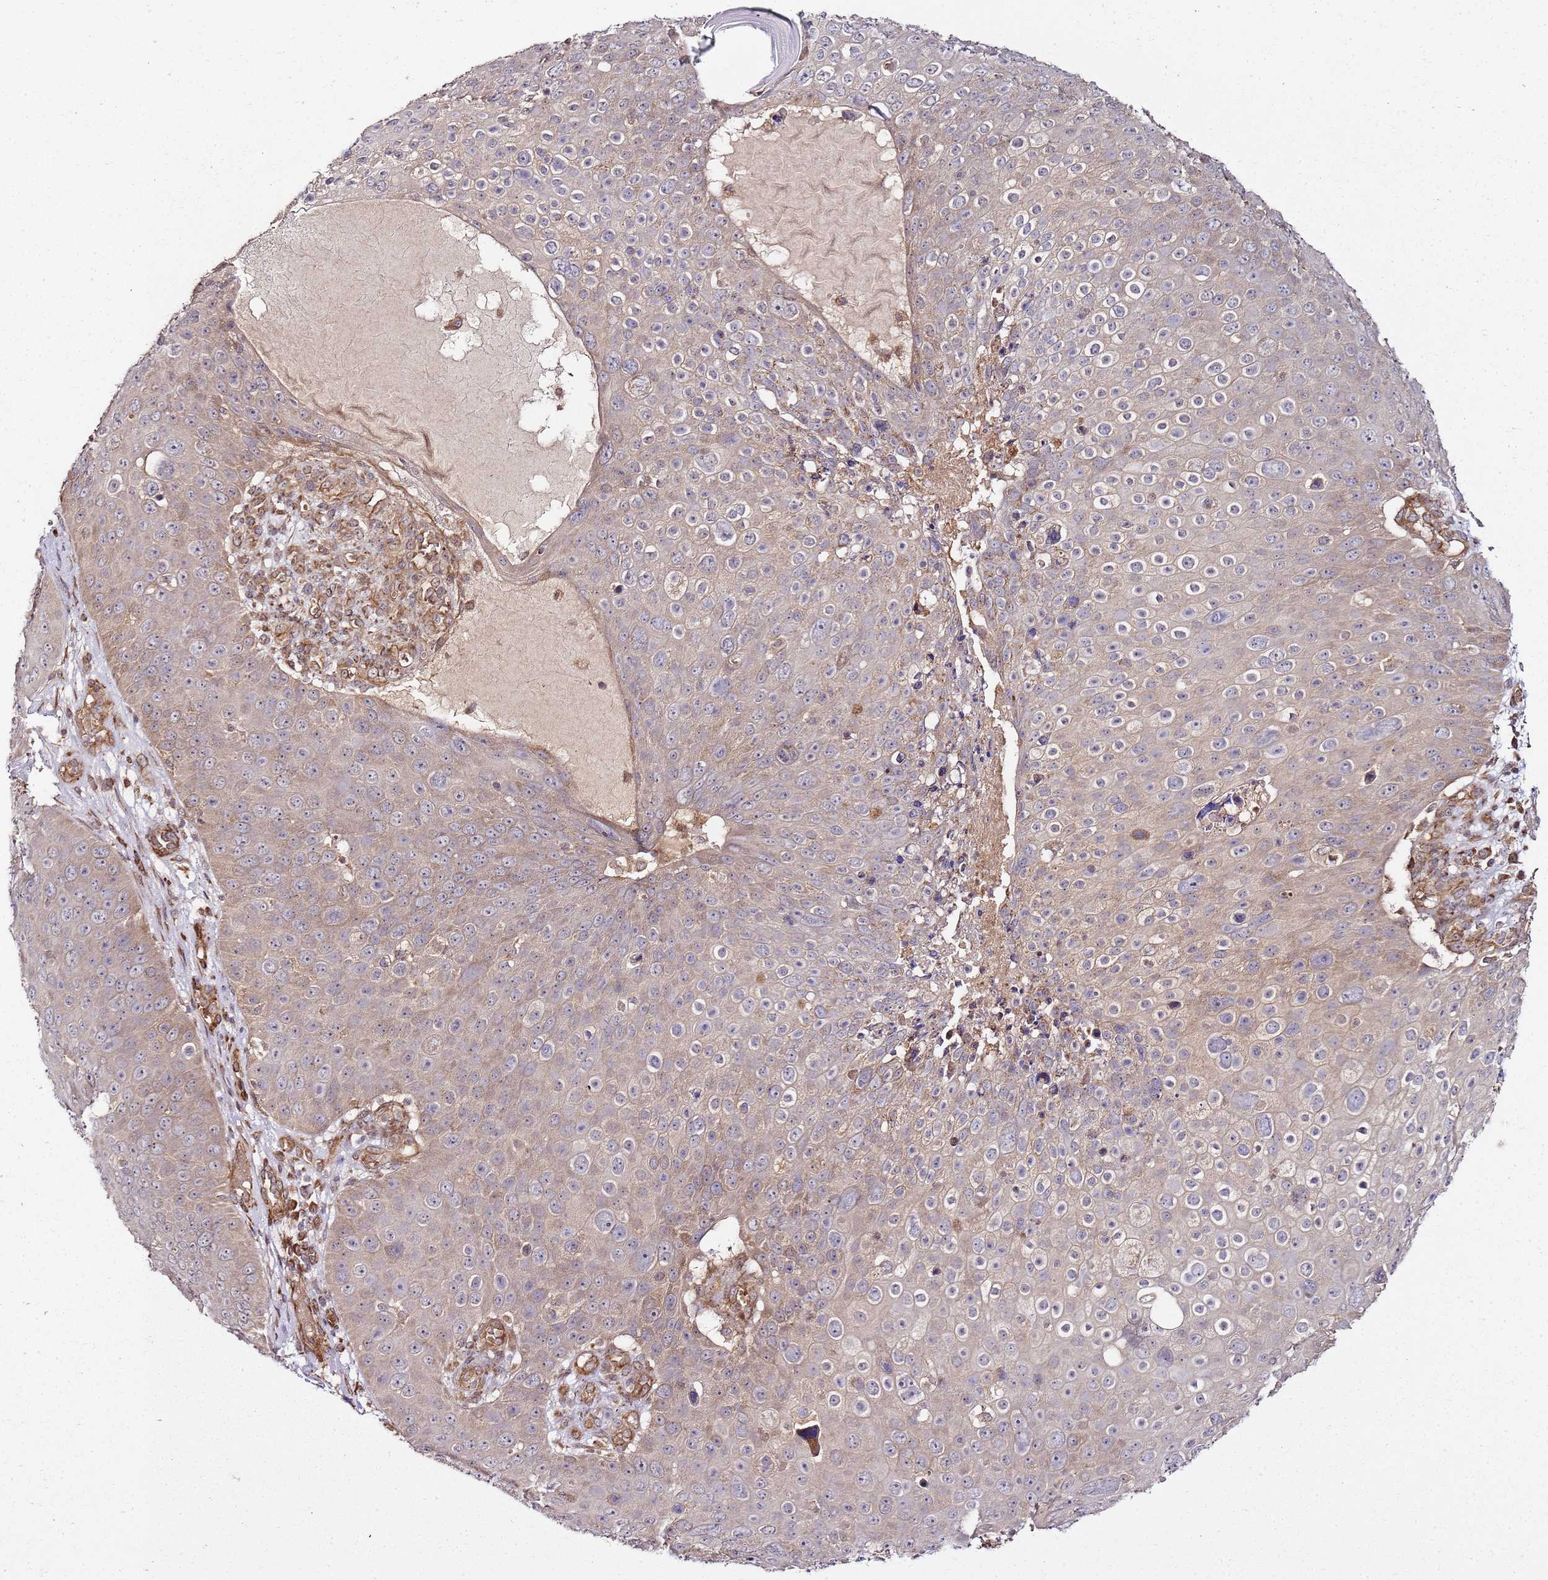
{"staining": {"intensity": "moderate", "quantity": "25%-75%", "location": "cytoplasmic/membranous"}, "tissue": "skin cancer", "cell_type": "Tumor cells", "image_type": "cancer", "snomed": [{"axis": "morphology", "description": "Squamous cell carcinoma, NOS"}, {"axis": "topography", "description": "Skin"}], "caption": "Immunohistochemistry (IHC) of squamous cell carcinoma (skin) displays medium levels of moderate cytoplasmic/membranous staining in approximately 25%-75% of tumor cells.", "gene": "TM2D2", "patient": {"sex": "male", "age": 71}}